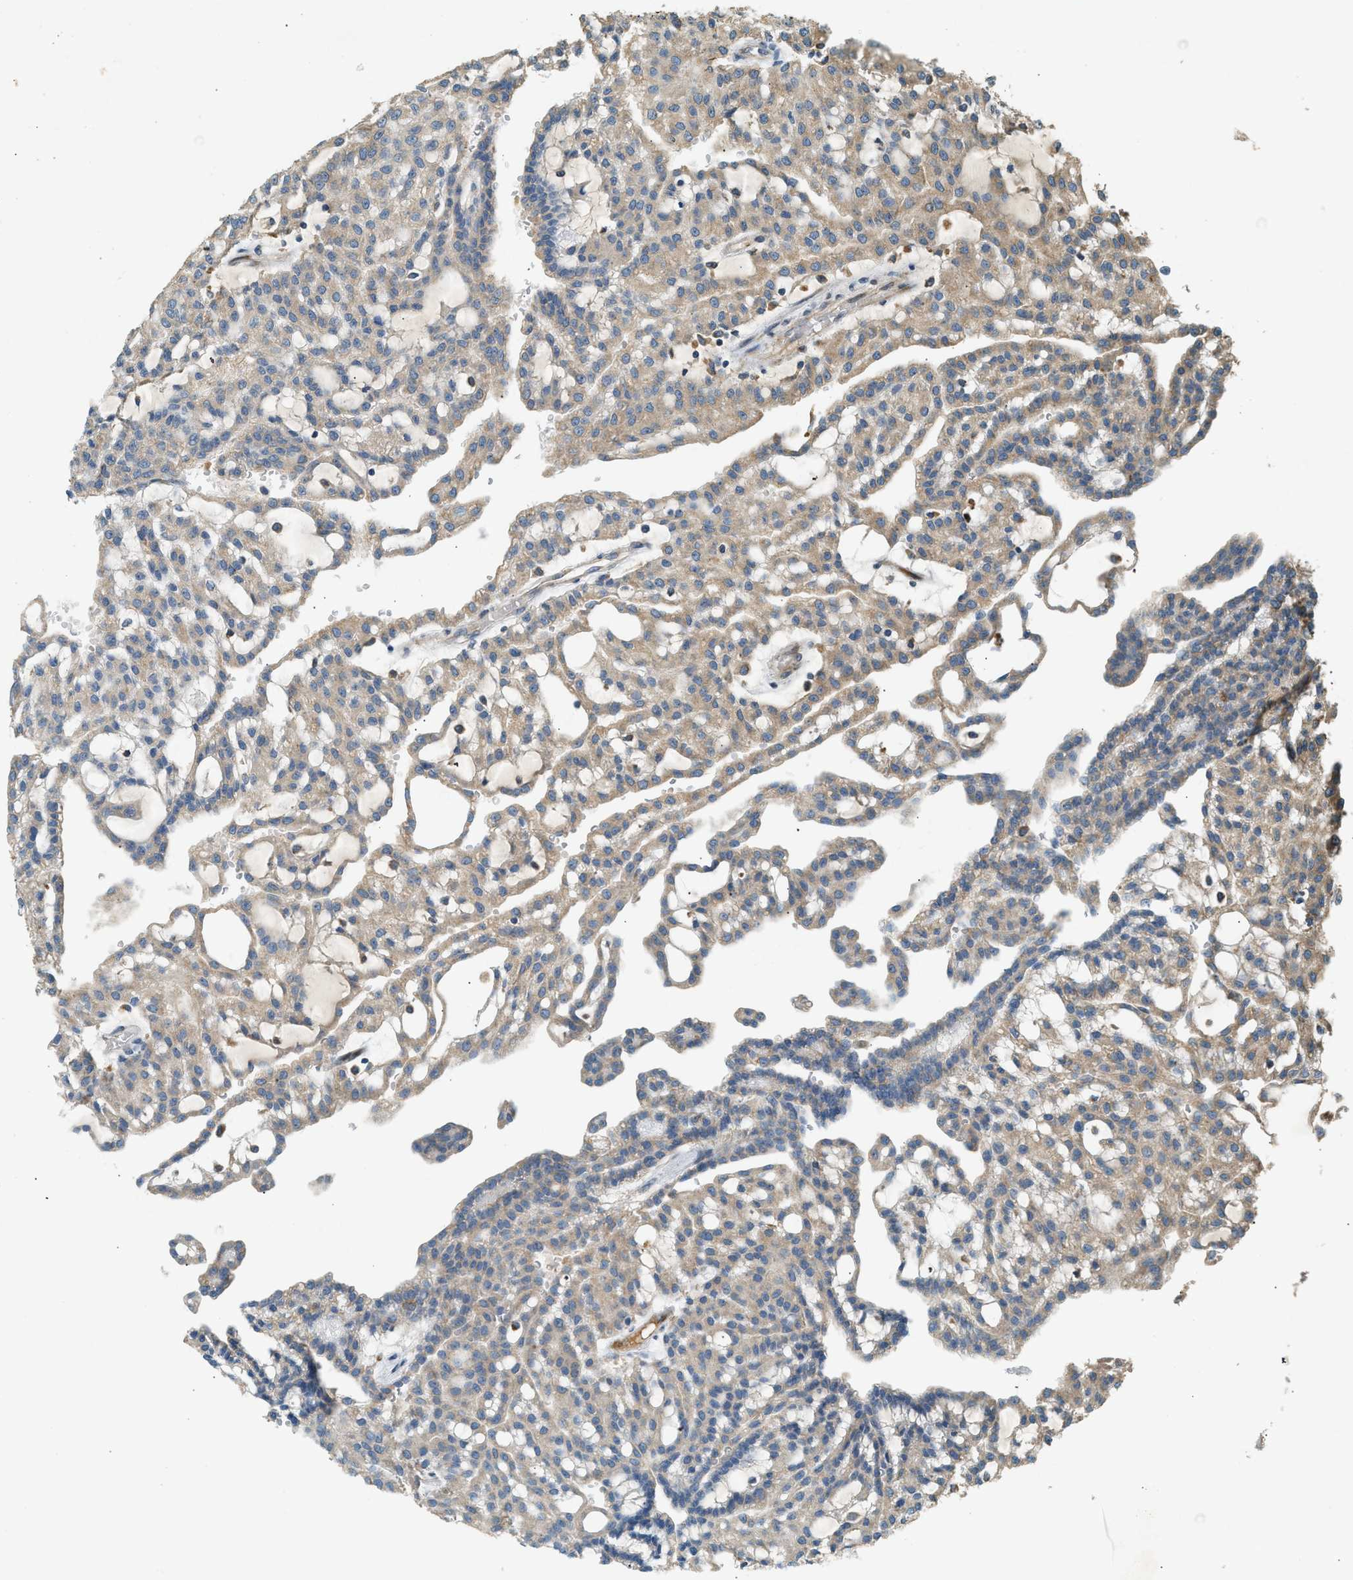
{"staining": {"intensity": "moderate", "quantity": ">75%", "location": "cytoplasmic/membranous"}, "tissue": "renal cancer", "cell_type": "Tumor cells", "image_type": "cancer", "snomed": [{"axis": "morphology", "description": "Adenocarcinoma, NOS"}, {"axis": "topography", "description": "Kidney"}], "caption": "Protein positivity by immunohistochemistry (IHC) reveals moderate cytoplasmic/membranous staining in about >75% of tumor cells in renal cancer.", "gene": "CTSB", "patient": {"sex": "male", "age": 63}}